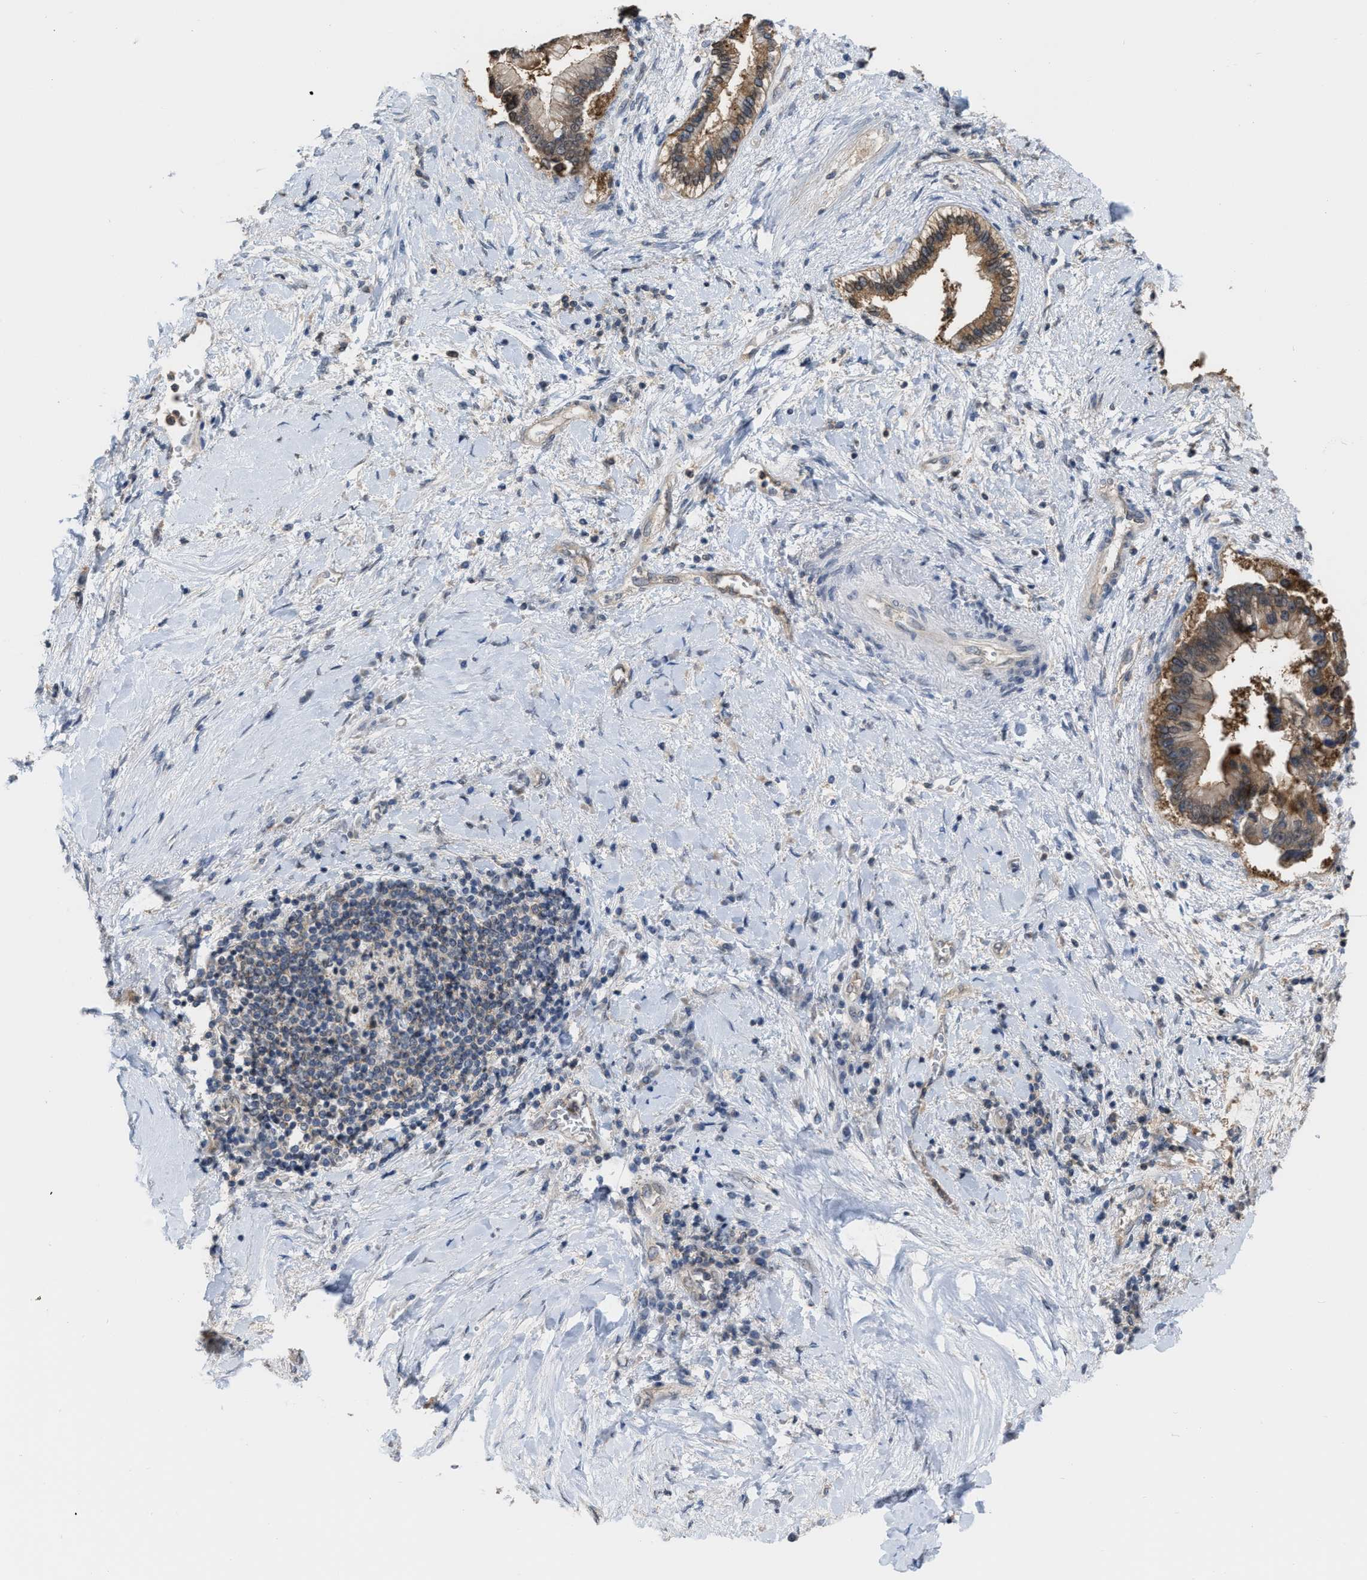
{"staining": {"intensity": "moderate", "quantity": ">75%", "location": "cytoplasmic/membranous"}, "tissue": "liver cancer", "cell_type": "Tumor cells", "image_type": "cancer", "snomed": [{"axis": "morphology", "description": "Cholangiocarcinoma"}, {"axis": "topography", "description": "Liver"}], "caption": "Moderate cytoplasmic/membranous positivity for a protein is seen in about >75% of tumor cells of liver cancer (cholangiocarcinoma) using immunohistochemistry.", "gene": "BAIAP2L1", "patient": {"sex": "male", "age": 50}}